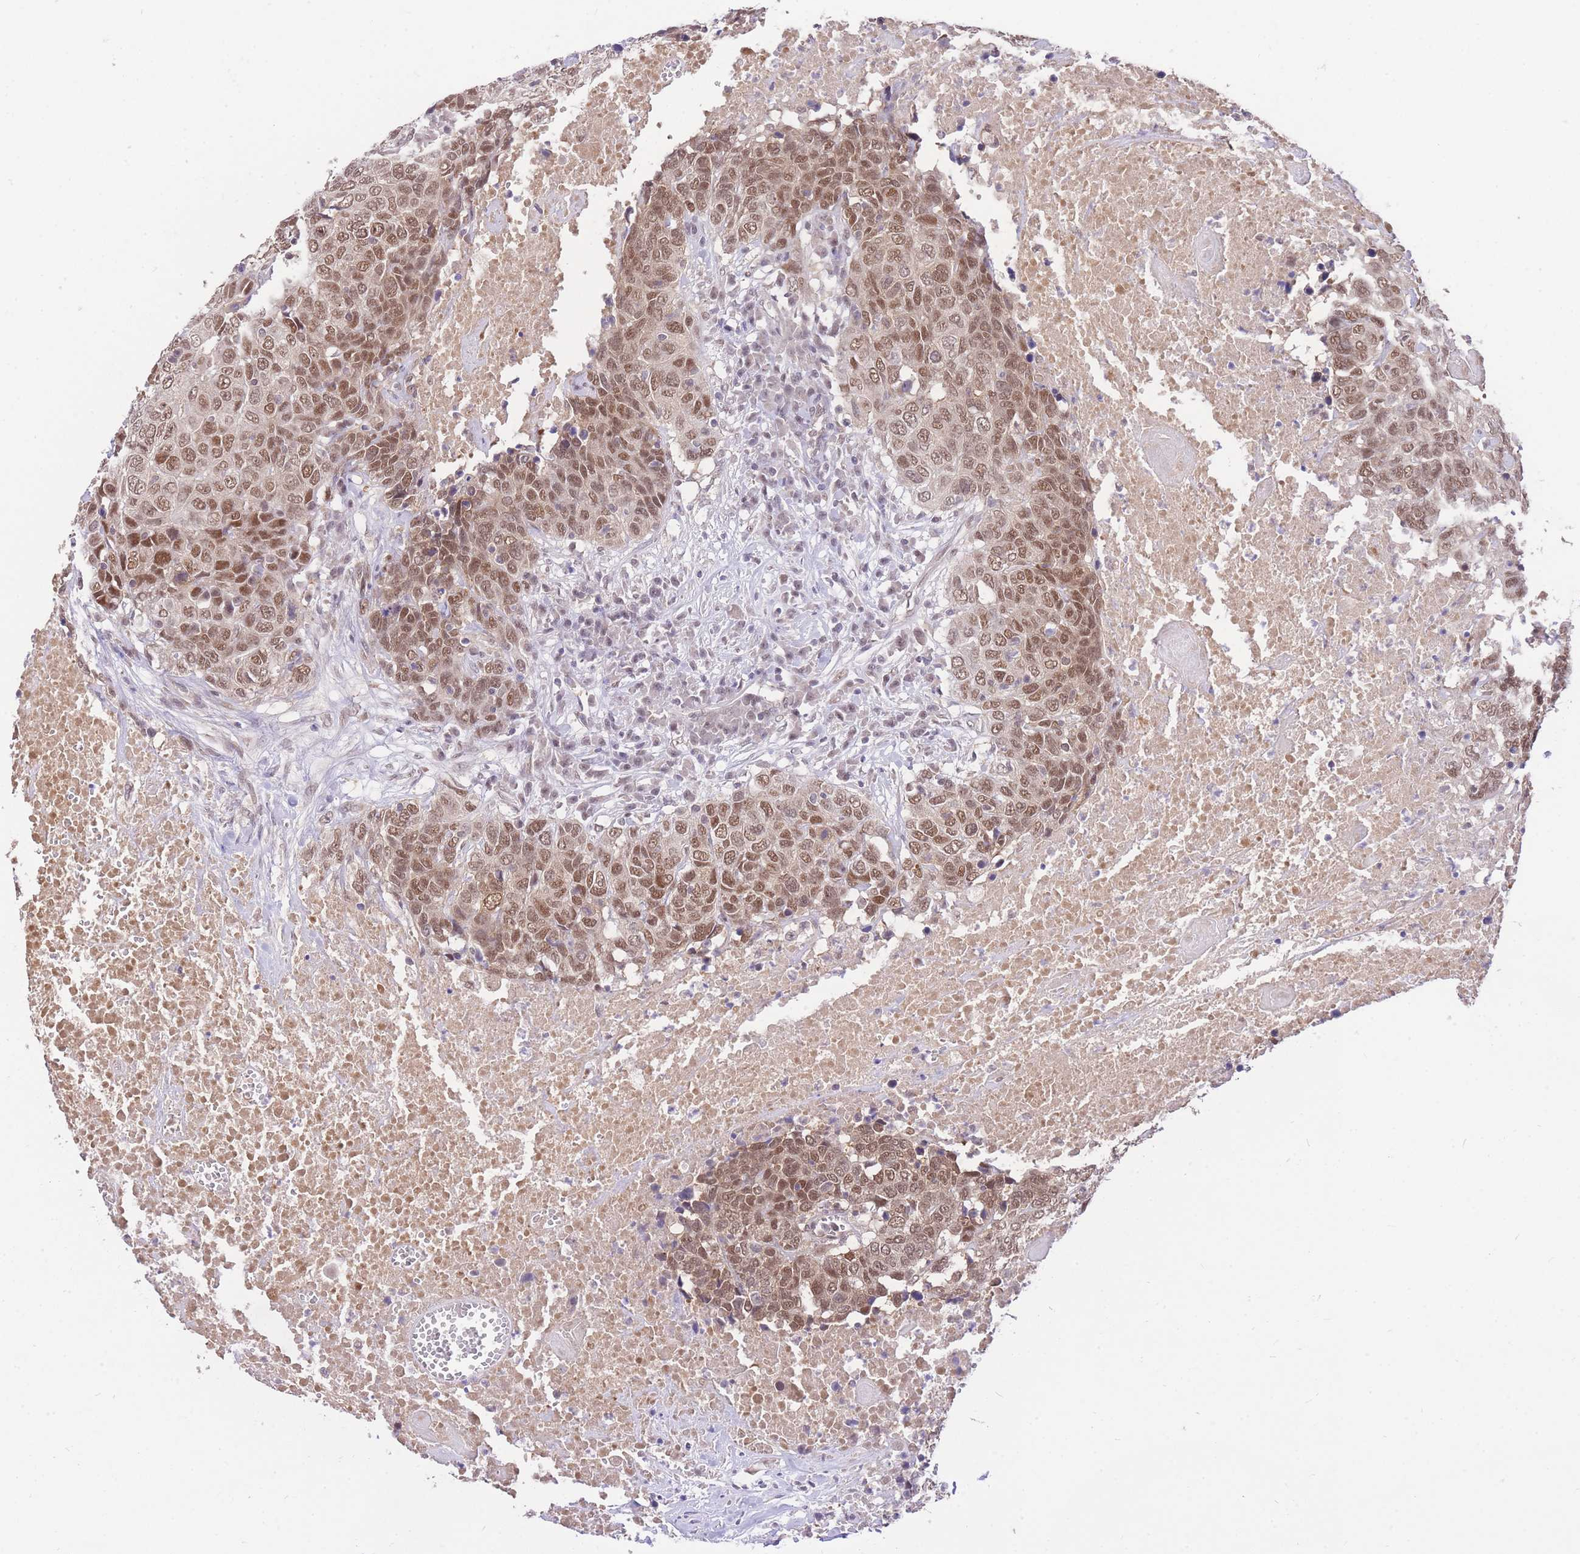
{"staining": {"intensity": "moderate", "quantity": ">75%", "location": "nuclear"}, "tissue": "head and neck cancer", "cell_type": "Tumor cells", "image_type": "cancer", "snomed": [{"axis": "morphology", "description": "Squamous cell carcinoma, NOS"}, {"axis": "topography", "description": "Head-Neck"}], "caption": "IHC (DAB (3,3'-diaminobenzidine)) staining of human head and neck squamous cell carcinoma shows moderate nuclear protein expression in about >75% of tumor cells.", "gene": "UBXN7", "patient": {"sex": "male", "age": 66}}